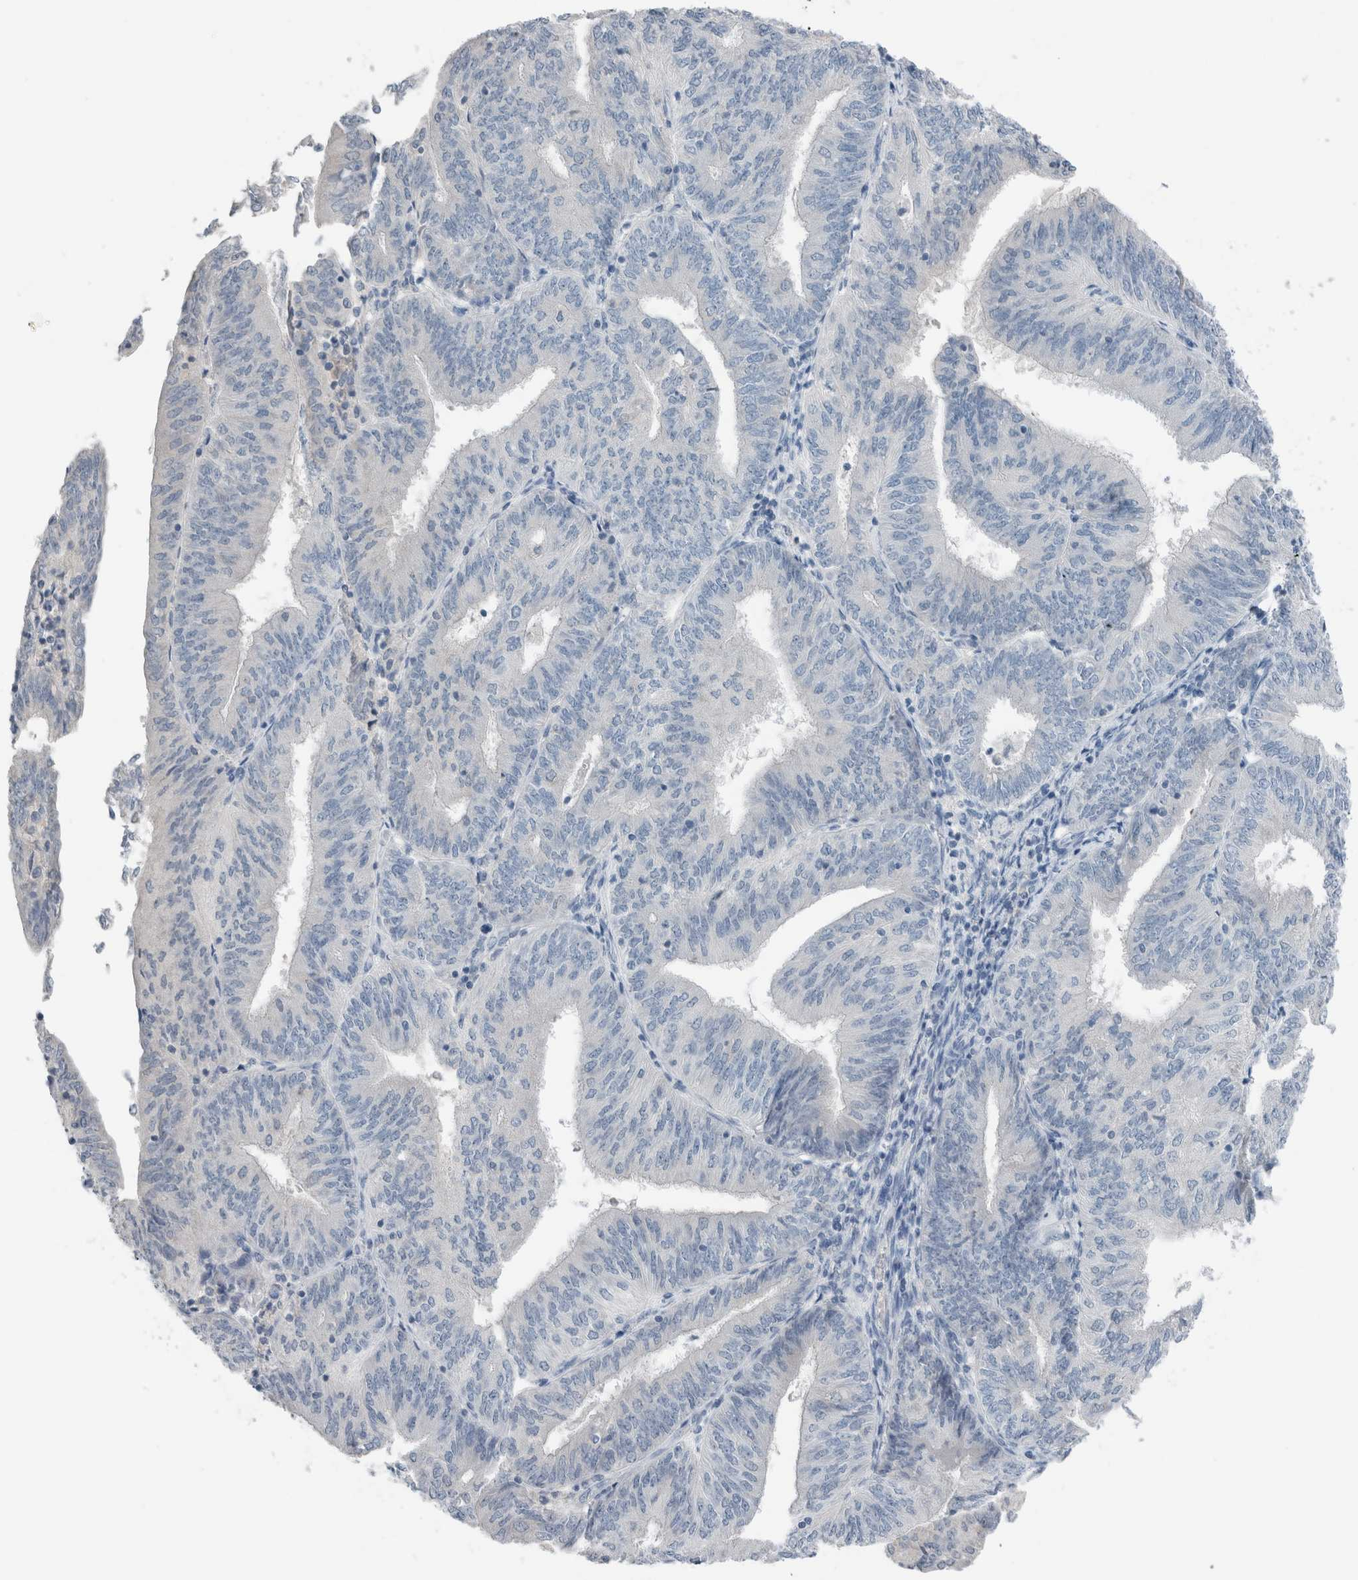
{"staining": {"intensity": "negative", "quantity": "none", "location": "none"}, "tissue": "endometrial cancer", "cell_type": "Tumor cells", "image_type": "cancer", "snomed": [{"axis": "morphology", "description": "Adenocarcinoma, NOS"}, {"axis": "topography", "description": "Endometrium"}], "caption": "Immunohistochemistry (IHC) of human adenocarcinoma (endometrial) shows no expression in tumor cells.", "gene": "DUOX1", "patient": {"sex": "female", "age": 58}}